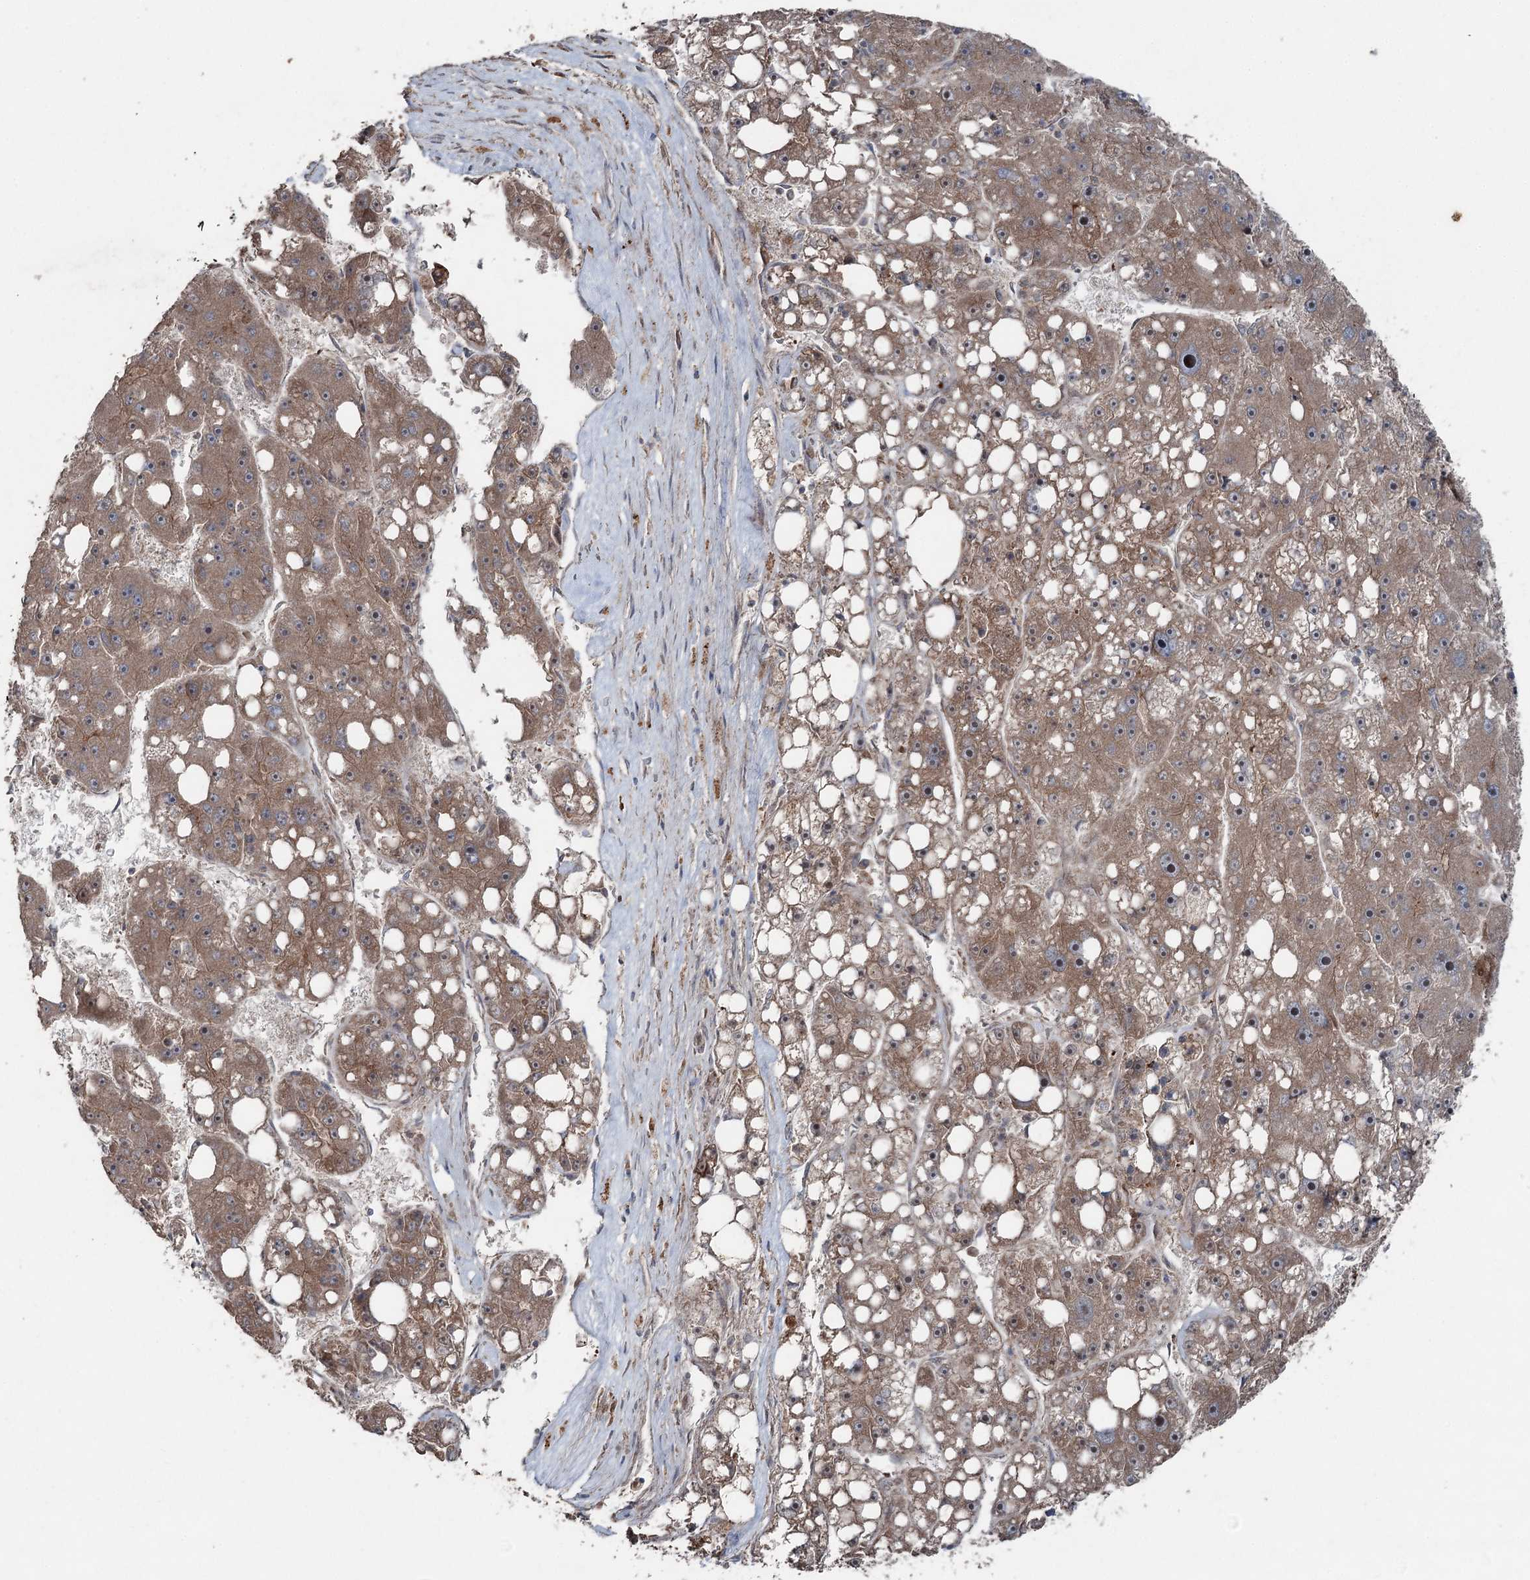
{"staining": {"intensity": "moderate", "quantity": ">75%", "location": "cytoplasmic/membranous"}, "tissue": "liver cancer", "cell_type": "Tumor cells", "image_type": "cancer", "snomed": [{"axis": "morphology", "description": "Carcinoma, Hepatocellular, NOS"}, {"axis": "topography", "description": "Liver"}], "caption": "Liver hepatocellular carcinoma stained for a protein exhibits moderate cytoplasmic/membranous positivity in tumor cells.", "gene": "MAPK8IP2", "patient": {"sex": "female", "age": 61}}